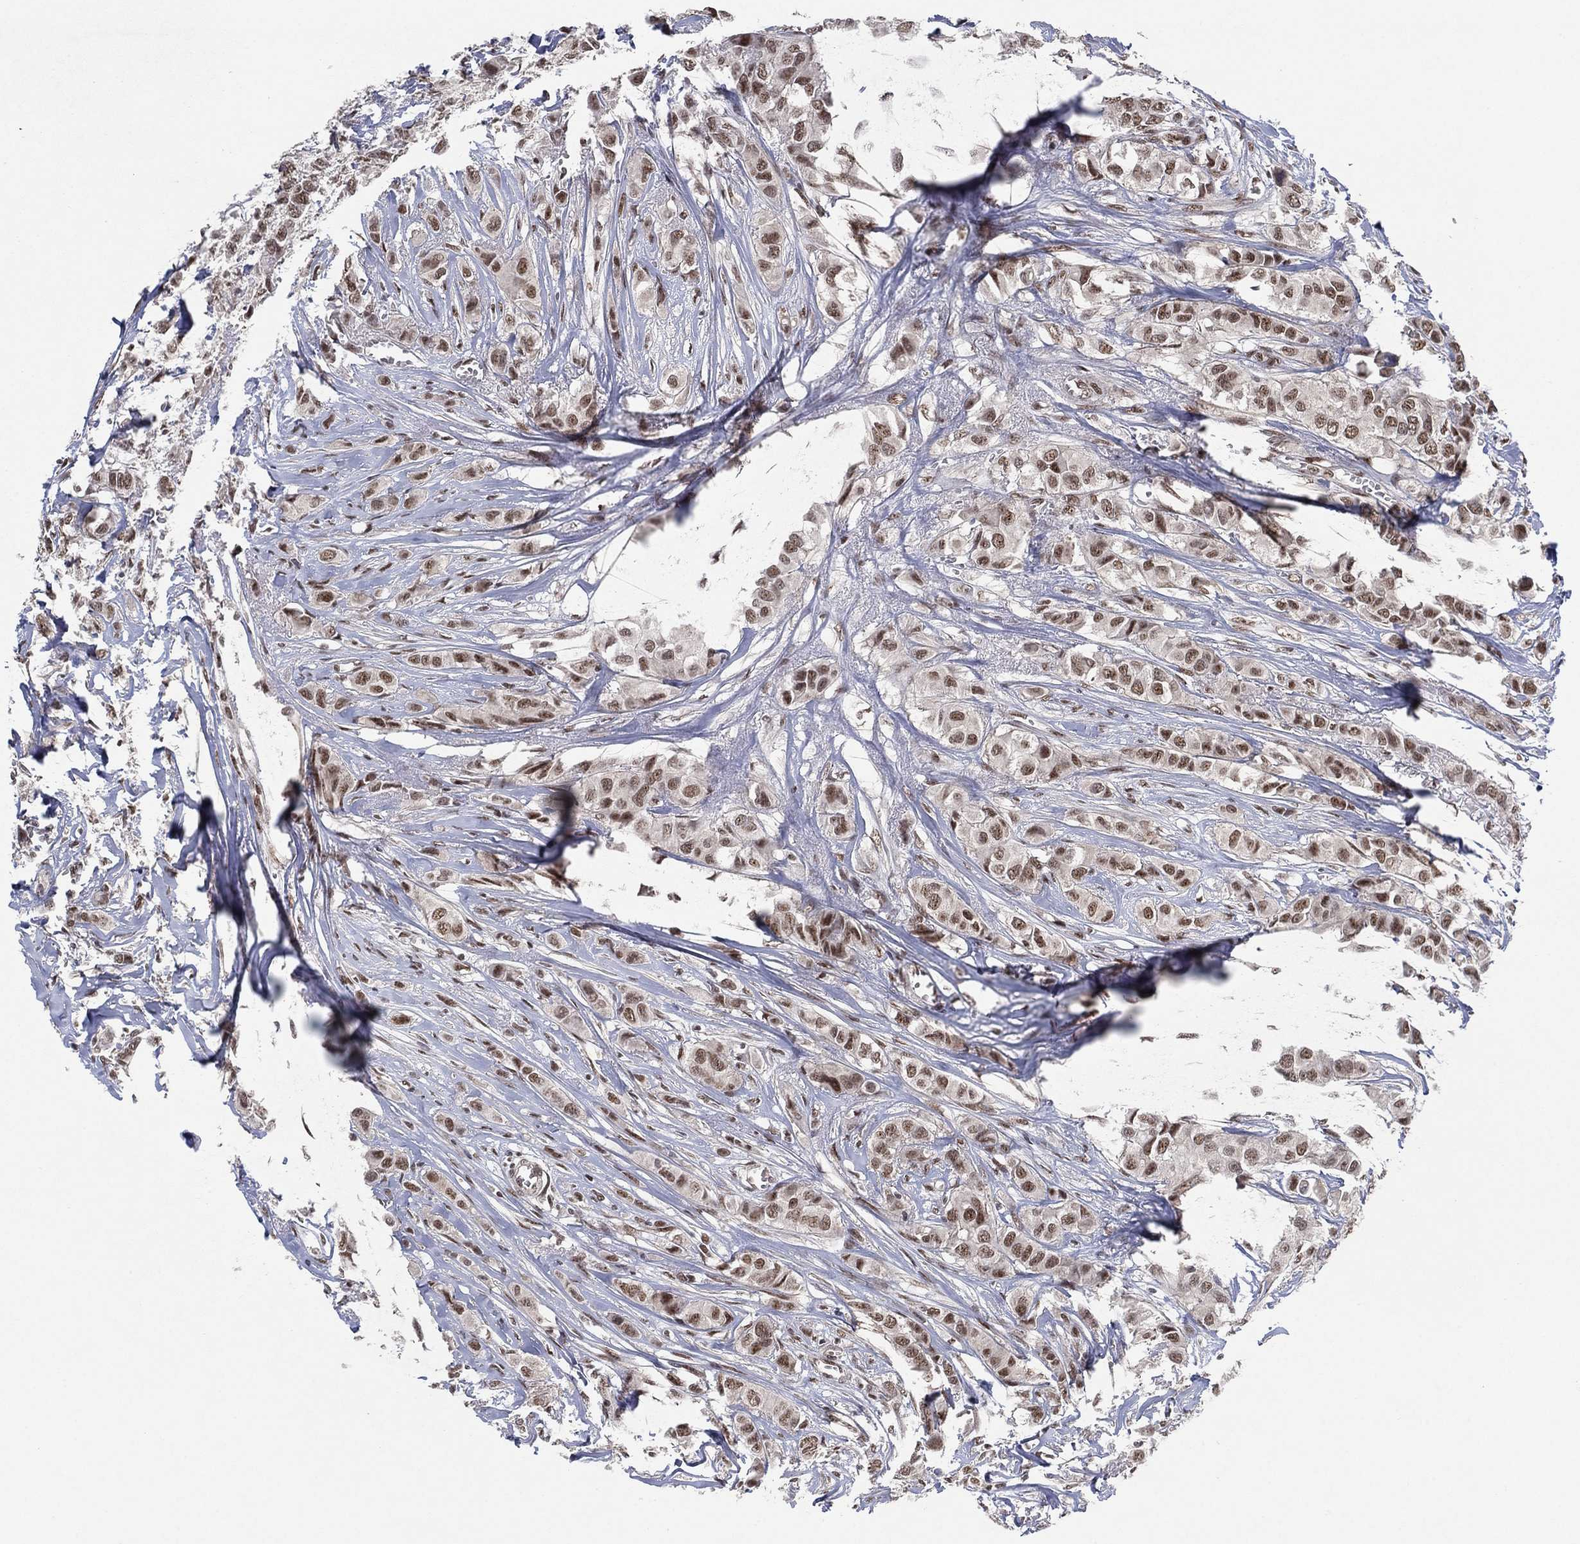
{"staining": {"intensity": "moderate", "quantity": "25%-75%", "location": "nuclear"}, "tissue": "breast cancer", "cell_type": "Tumor cells", "image_type": "cancer", "snomed": [{"axis": "morphology", "description": "Duct carcinoma"}, {"axis": "topography", "description": "Breast"}], "caption": "A photomicrograph of human infiltrating ductal carcinoma (breast) stained for a protein demonstrates moderate nuclear brown staining in tumor cells.", "gene": "DGCR8", "patient": {"sex": "female", "age": 85}}